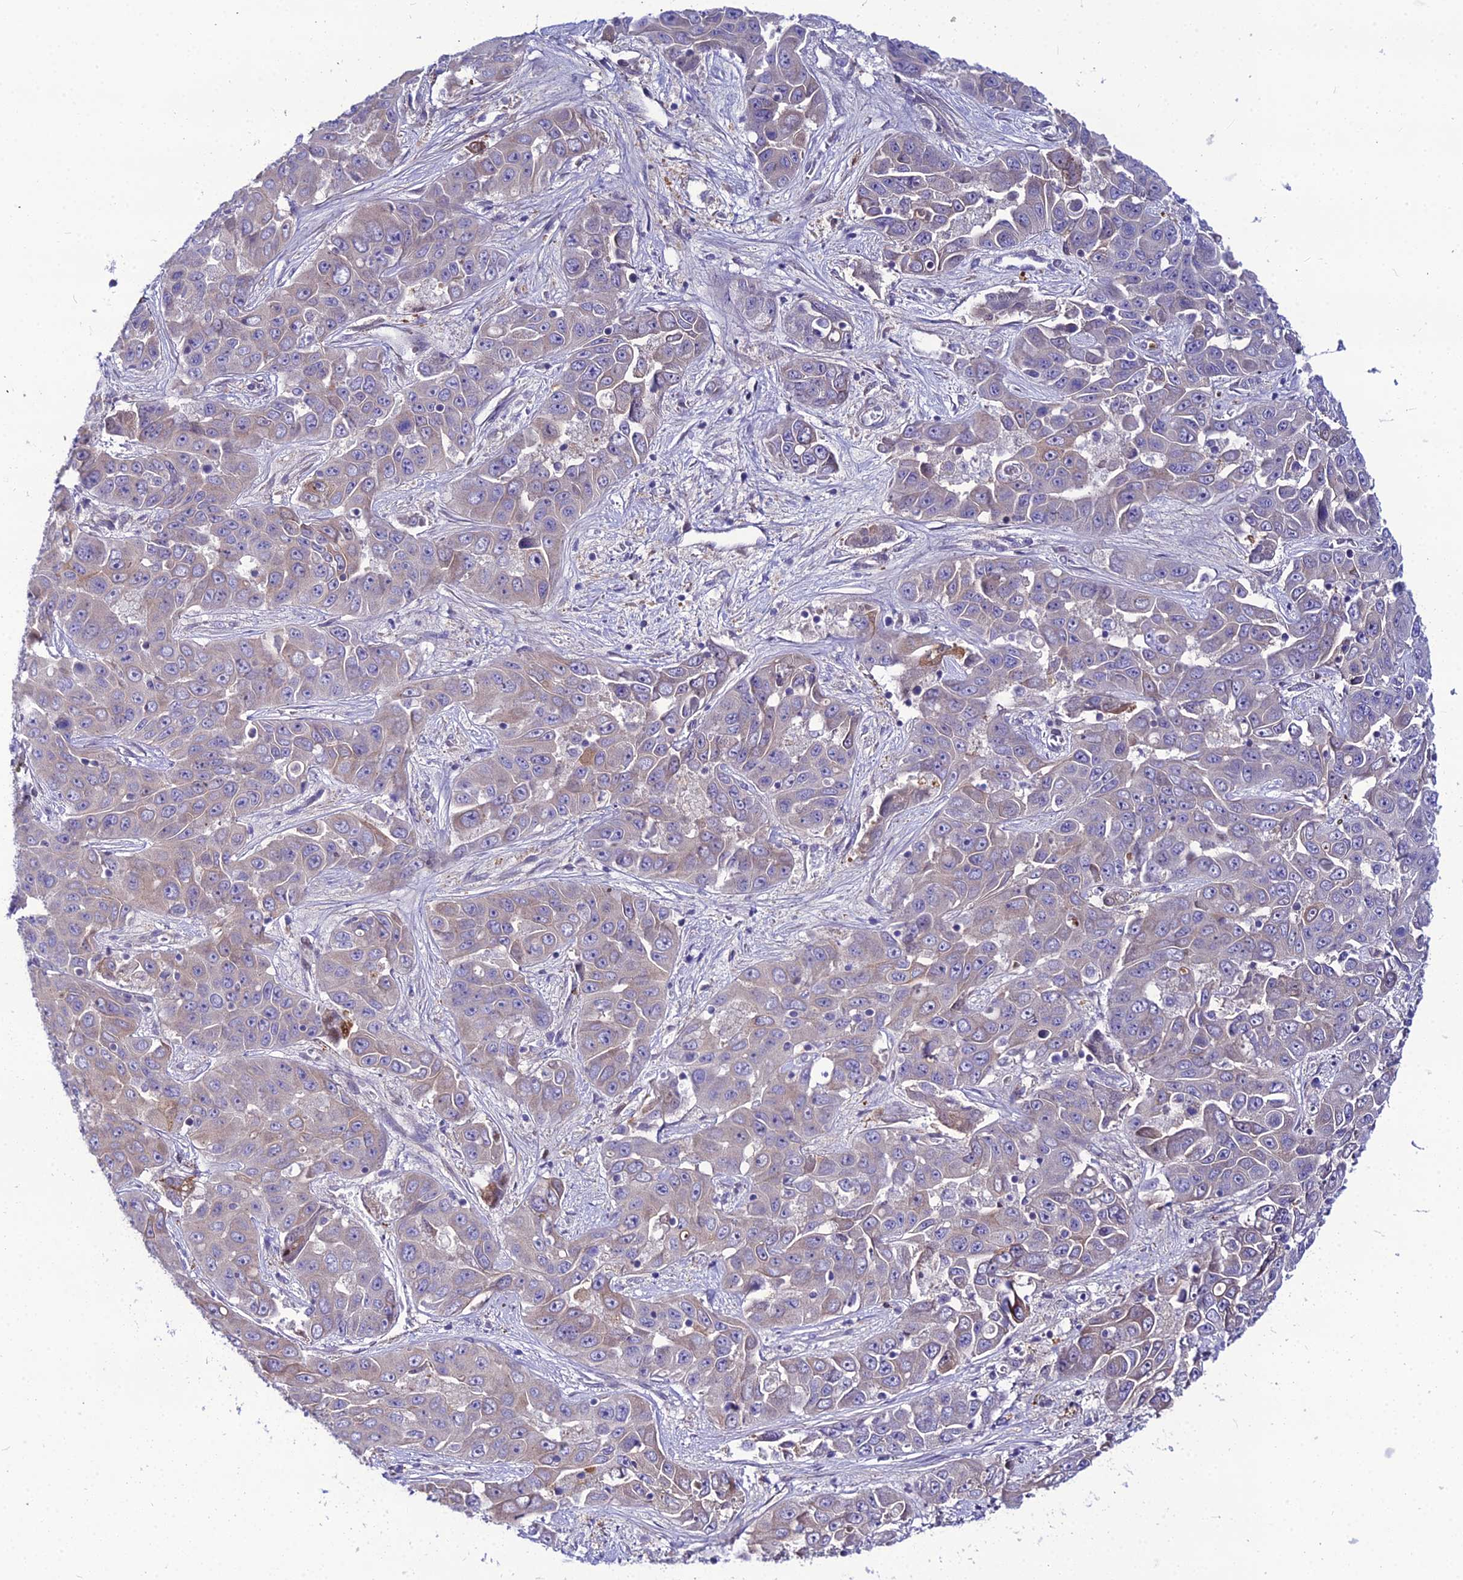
{"staining": {"intensity": "weak", "quantity": "<25%", "location": "cytoplasmic/membranous"}, "tissue": "liver cancer", "cell_type": "Tumor cells", "image_type": "cancer", "snomed": [{"axis": "morphology", "description": "Cholangiocarcinoma"}, {"axis": "topography", "description": "Liver"}], "caption": "Tumor cells show no significant protein positivity in cholangiocarcinoma (liver).", "gene": "MB21D2", "patient": {"sex": "female", "age": 52}}